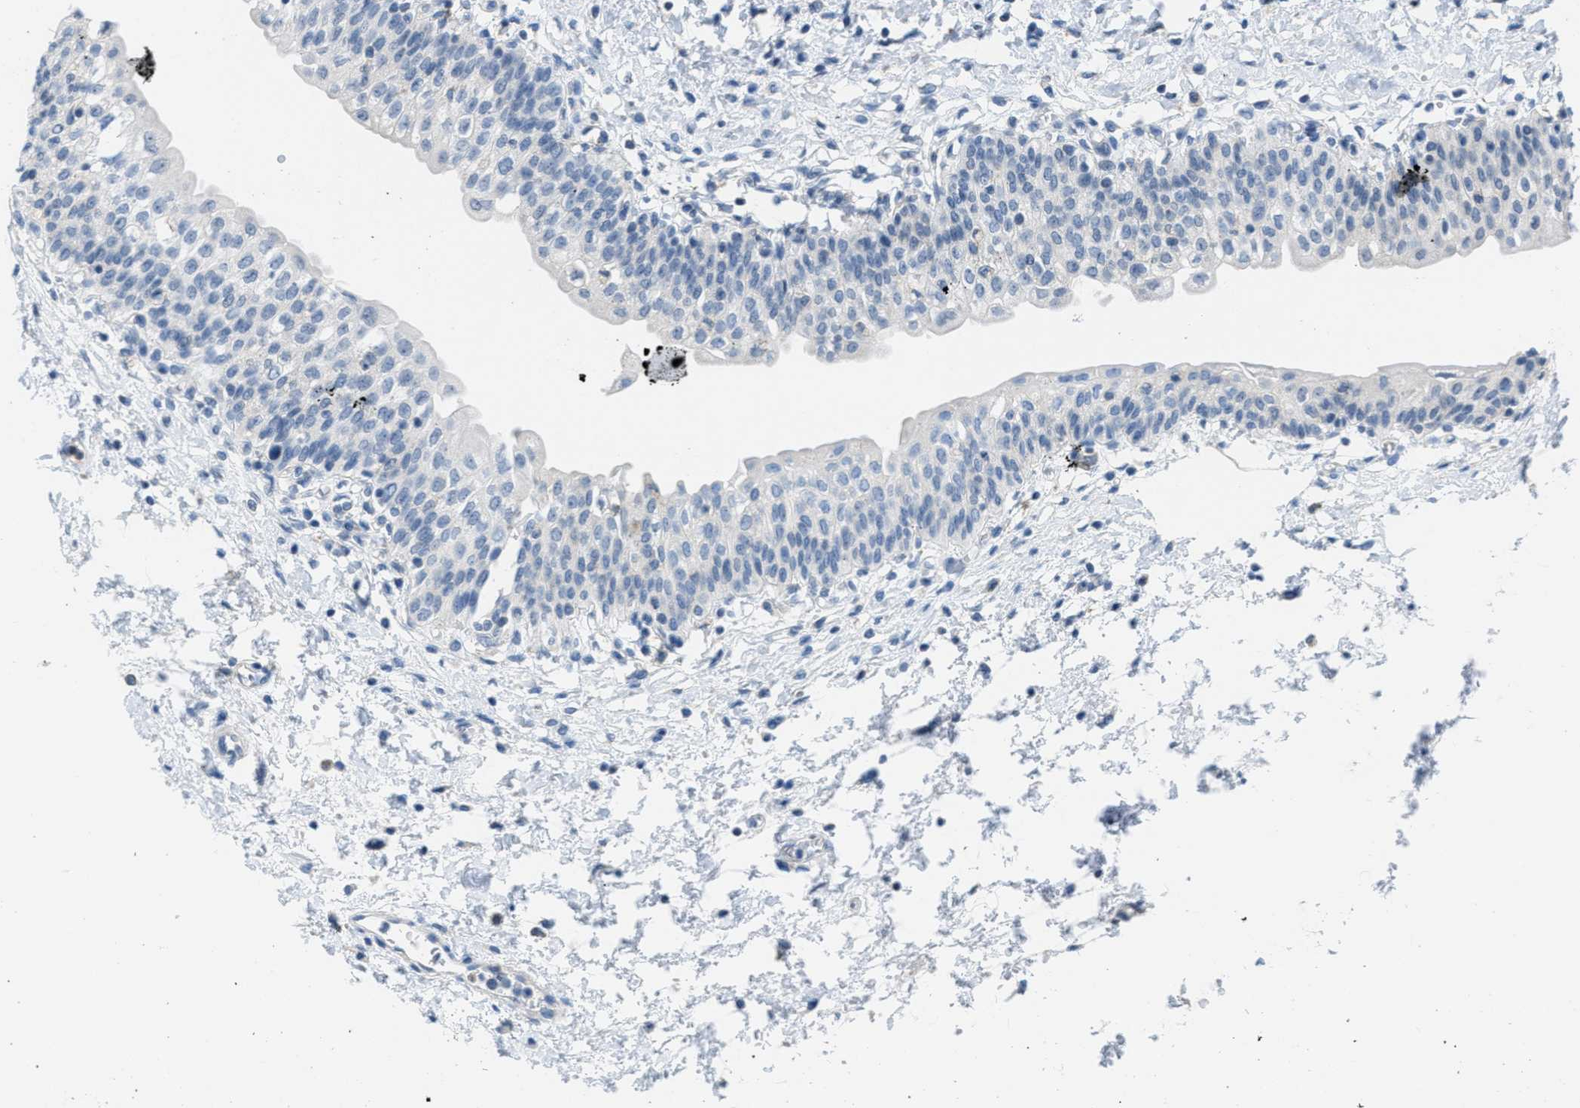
{"staining": {"intensity": "weak", "quantity": "<25%", "location": "cytoplasmic/membranous"}, "tissue": "urinary bladder", "cell_type": "Urothelial cells", "image_type": "normal", "snomed": [{"axis": "morphology", "description": "Normal tissue, NOS"}, {"axis": "topography", "description": "Urinary bladder"}], "caption": "High magnification brightfield microscopy of benign urinary bladder stained with DAB (brown) and counterstained with hematoxylin (blue): urothelial cells show no significant expression.", "gene": "PTDSS1", "patient": {"sex": "male", "age": 55}}